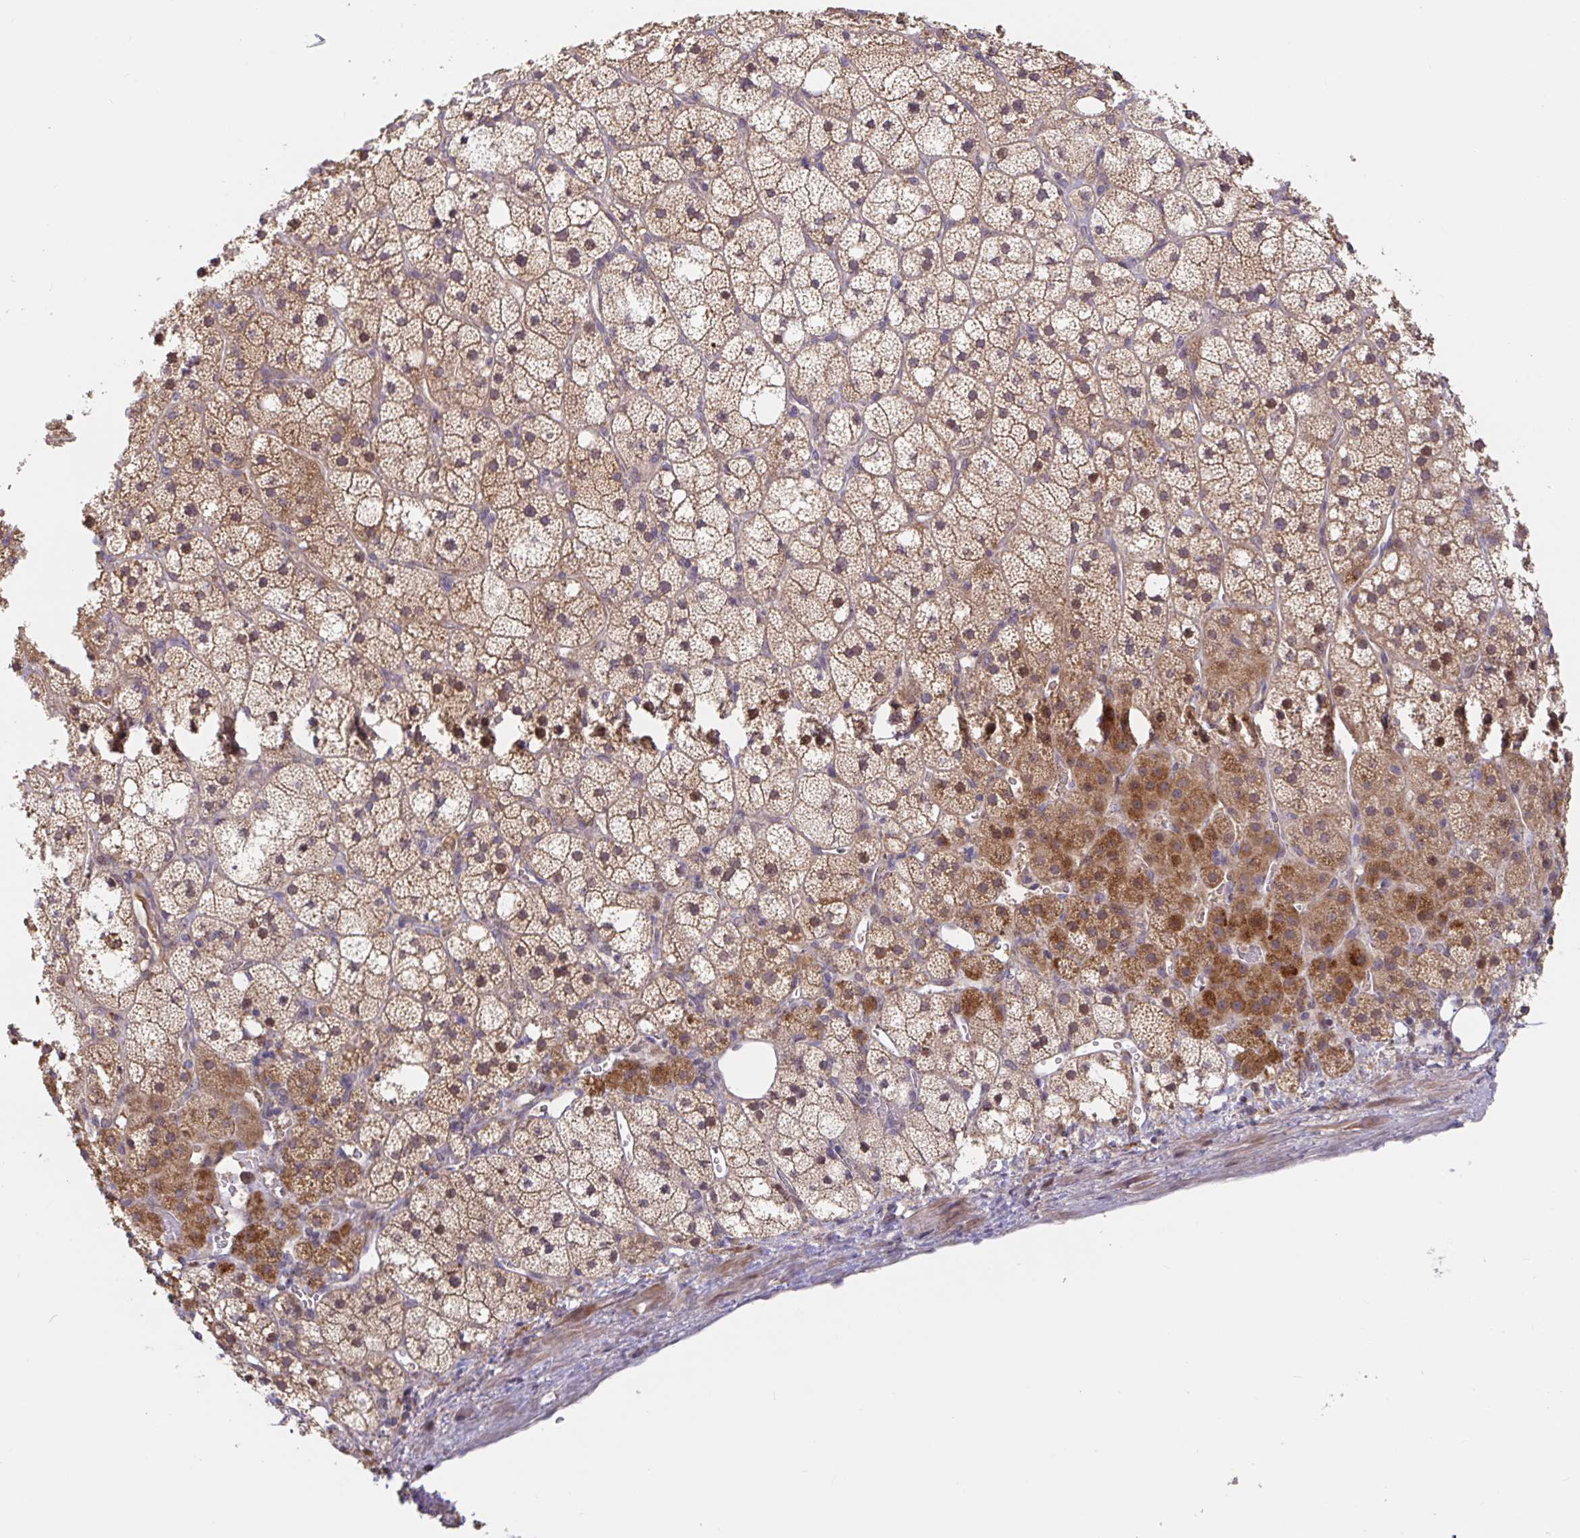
{"staining": {"intensity": "moderate", "quantity": ">75%", "location": "cytoplasmic/membranous"}, "tissue": "adrenal gland", "cell_type": "Glandular cells", "image_type": "normal", "snomed": [{"axis": "morphology", "description": "Normal tissue, NOS"}, {"axis": "topography", "description": "Adrenal gland"}], "caption": "A micrograph showing moderate cytoplasmic/membranous expression in about >75% of glandular cells in benign adrenal gland, as visualized by brown immunohistochemical staining.", "gene": "LARP1", "patient": {"sex": "male", "age": 53}}